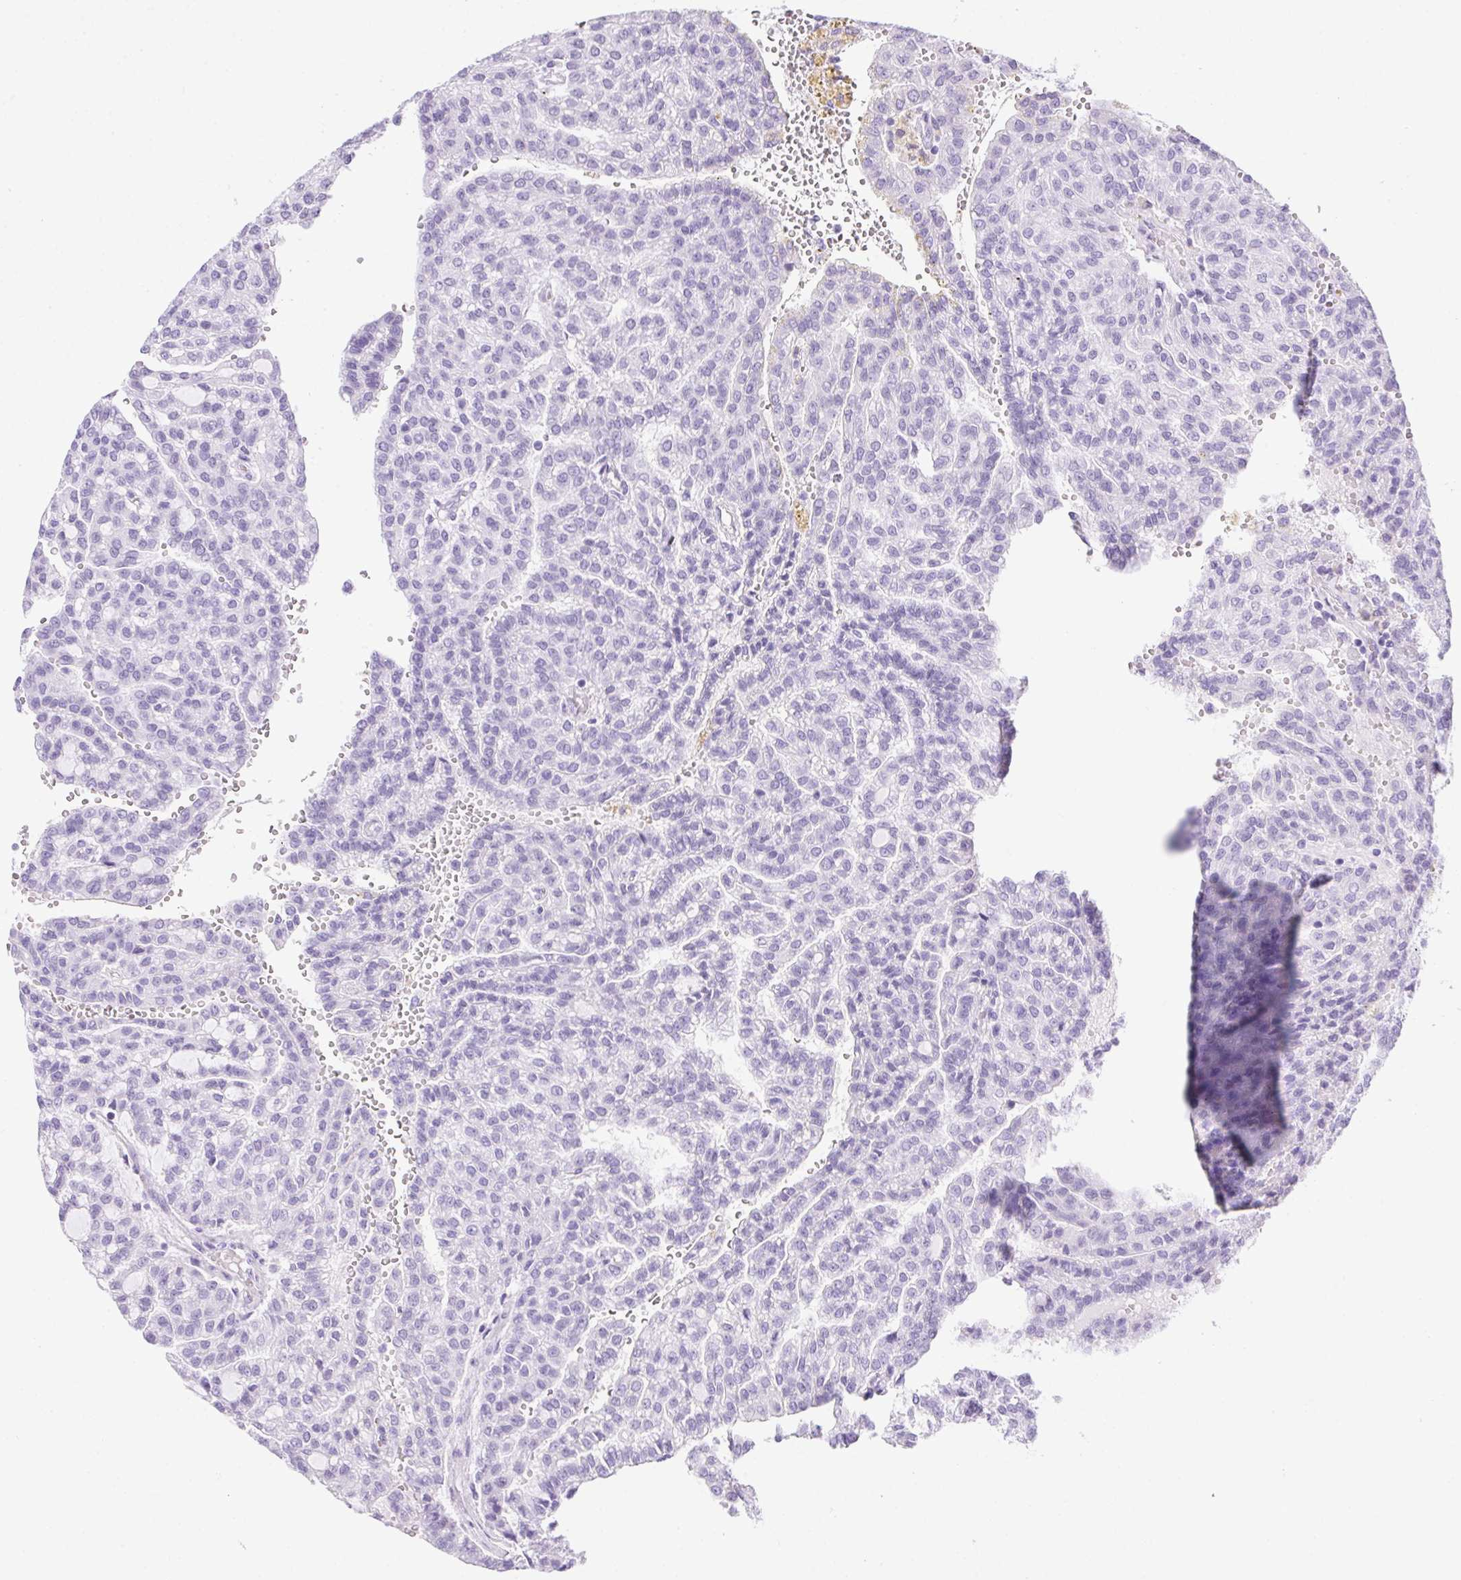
{"staining": {"intensity": "negative", "quantity": "none", "location": "none"}, "tissue": "renal cancer", "cell_type": "Tumor cells", "image_type": "cancer", "snomed": [{"axis": "morphology", "description": "Adenocarcinoma, NOS"}, {"axis": "topography", "description": "Kidney"}], "caption": "Immunohistochemical staining of human adenocarcinoma (renal) displays no significant staining in tumor cells. (Stains: DAB (3,3'-diaminobenzidine) IHC with hematoxylin counter stain, Microscopy: brightfield microscopy at high magnification).", "gene": "SPACA5B", "patient": {"sex": "male", "age": 63}}